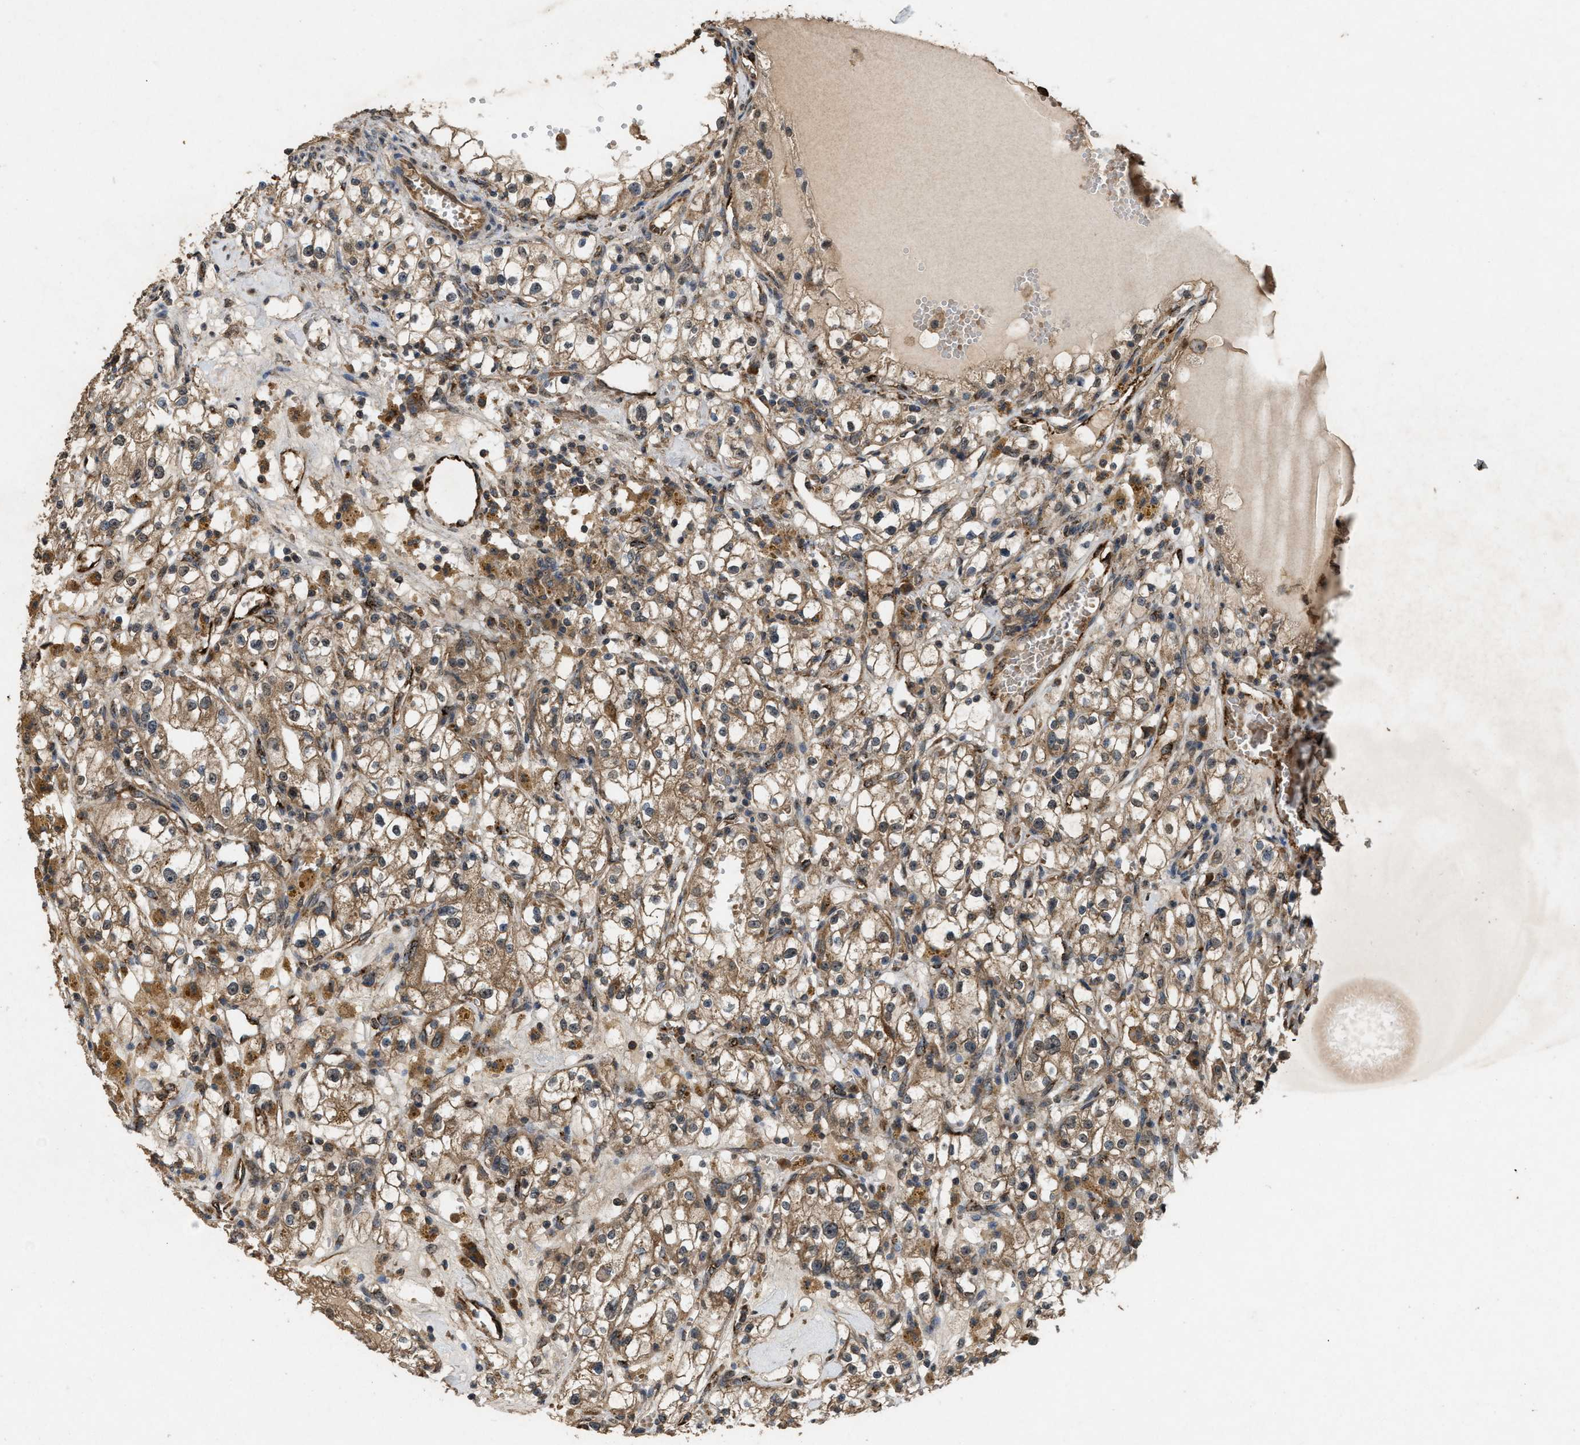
{"staining": {"intensity": "moderate", "quantity": ">75%", "location": "cytoplasmic/membranous"}, "tissue": "renal cancer", "cell_type": "Tumor cells", "image_type": "cancer", "snomed": [{"axis": "morphology", "description": "Adenocarcinoma, NOS"}, {"axis": "topography", "description": "Kidney"}], "caption": "Immunohistochemistry photomicrograph of neoplastic tissue: human renal cancer (adenocarcinoma) stained using IHC reveals medium levels of moderate protein expression localized specifically in the cytoplasmic/membranous of tumor cells, appearing as a cytoplasmic/membranous brown color.", "gene": "ARHGEF5", "patient": {"sex": "male", "age": 56}}